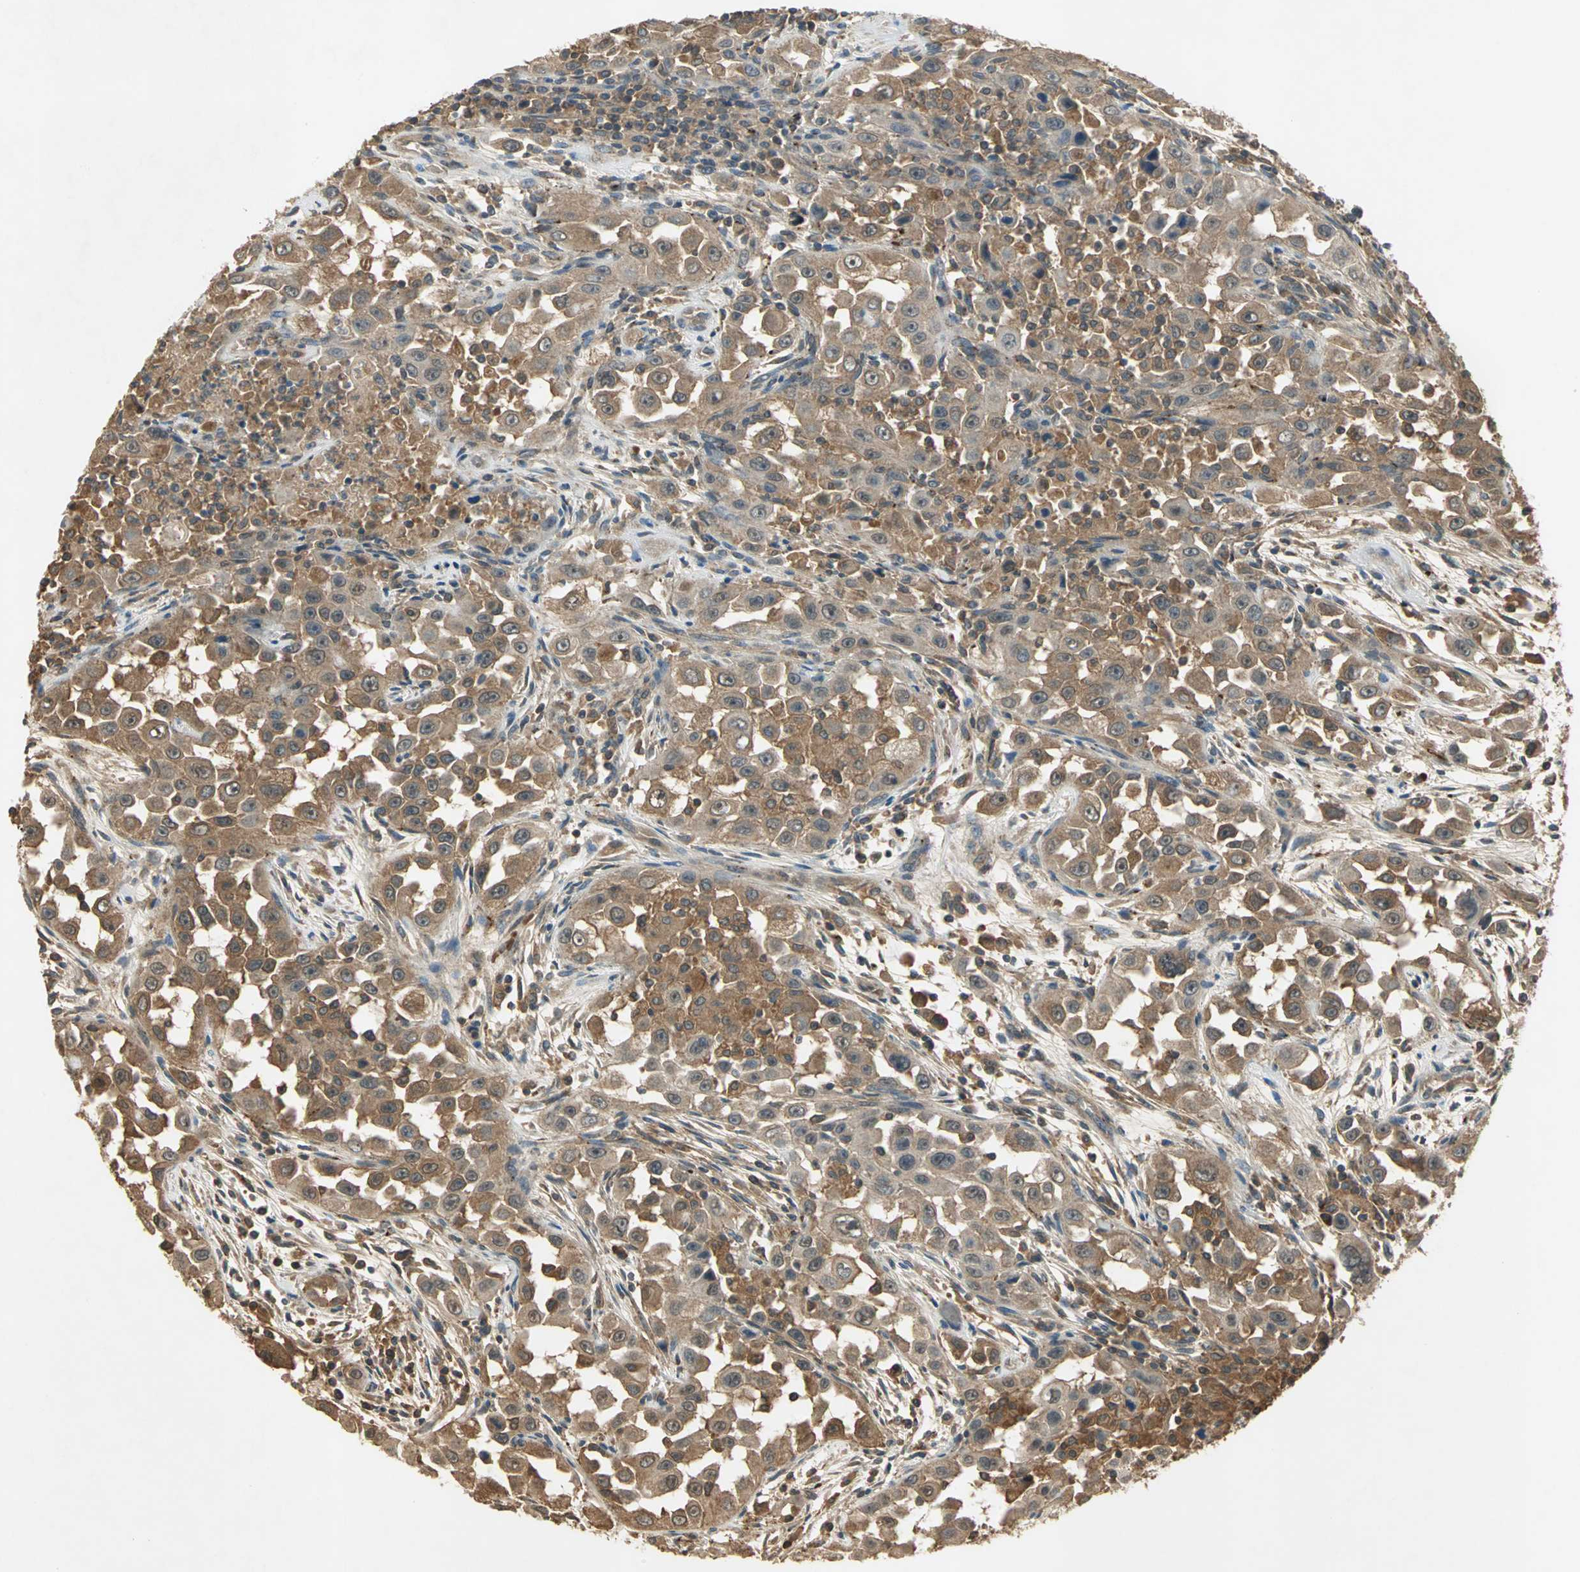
{"staining": {"intensity": "moderate", "quantity": ">75%", "location": "cytoplasmic/membranous"}, "tissue": "head and neck cancer", "cell_type": "Tumor cells", "image_type": "cancer", "snomed": [{"axis": "morphology", "description": "Carcinoma, NOS"}, {"axis": "topography", "description": "Head-Neck"}], "caption": "Moderate cytoplasmic/membranous positivity is present in about >75% of tumor cells in carcinoma (head and neck). Immunohistochemistry stains the protein in brown and the nuclei are stained blue.", "gene": "KEAP1", "patient": {"sex": "male", "age": 87}}